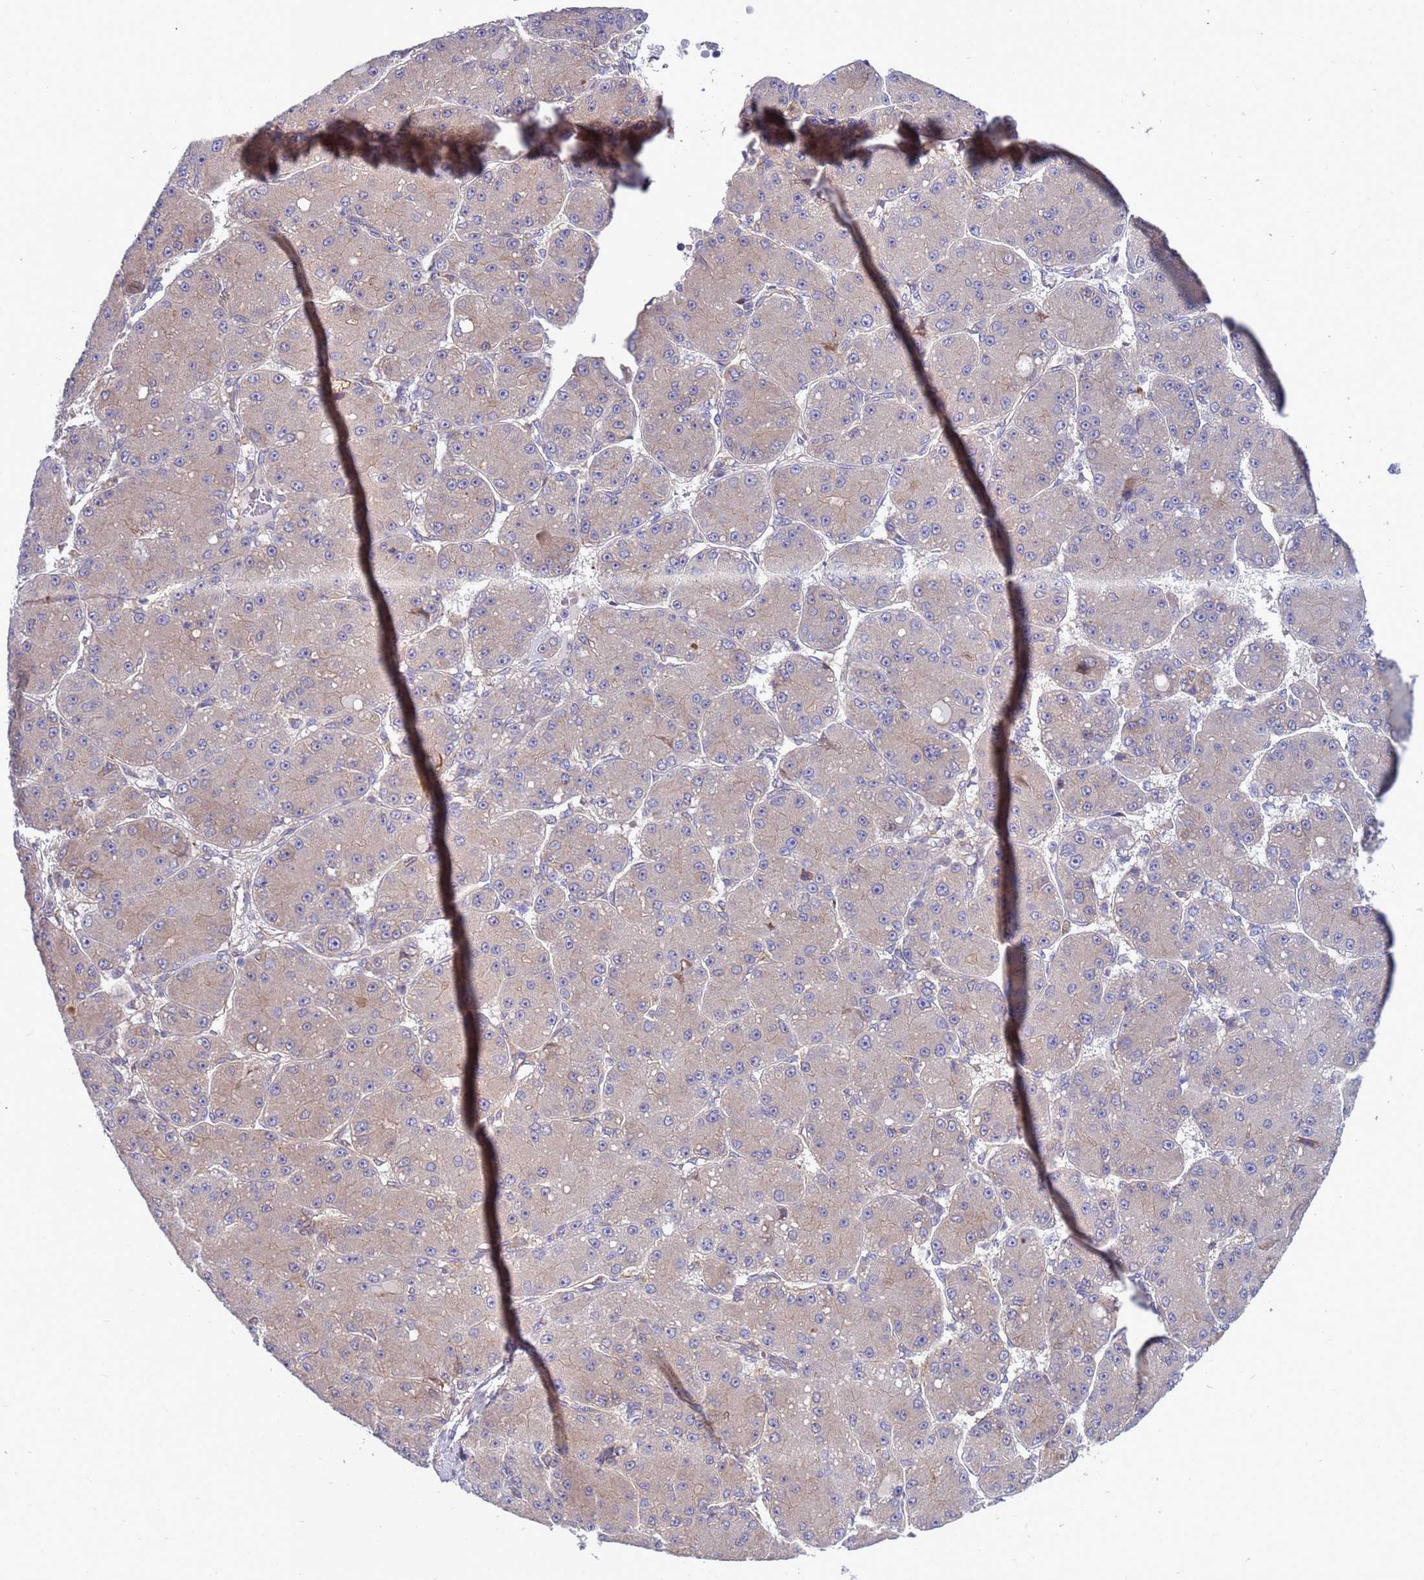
{"staining": {"intensity": "weak", "quantity": "<25%", "location": "cytoplasmic/membranous"}, "tissue": "liver cancer", "cell_type": "Tumor cells", "image_type": "cancer", "snomed": [{"axis": "morphology", "description": "Carcinoma, Hepatocellular, NOS"}, {"axis": "topography", "description": "Liver"}], "caption": "DAB (3,3'-diaminobenzidine) immunohistochemical staining of human hepatocellular carcinoma (liver) demonstrates no significant expression in tumor cells.", "gene": "RAPGEF4", "patient": {"sex": "male", "age": 67}}